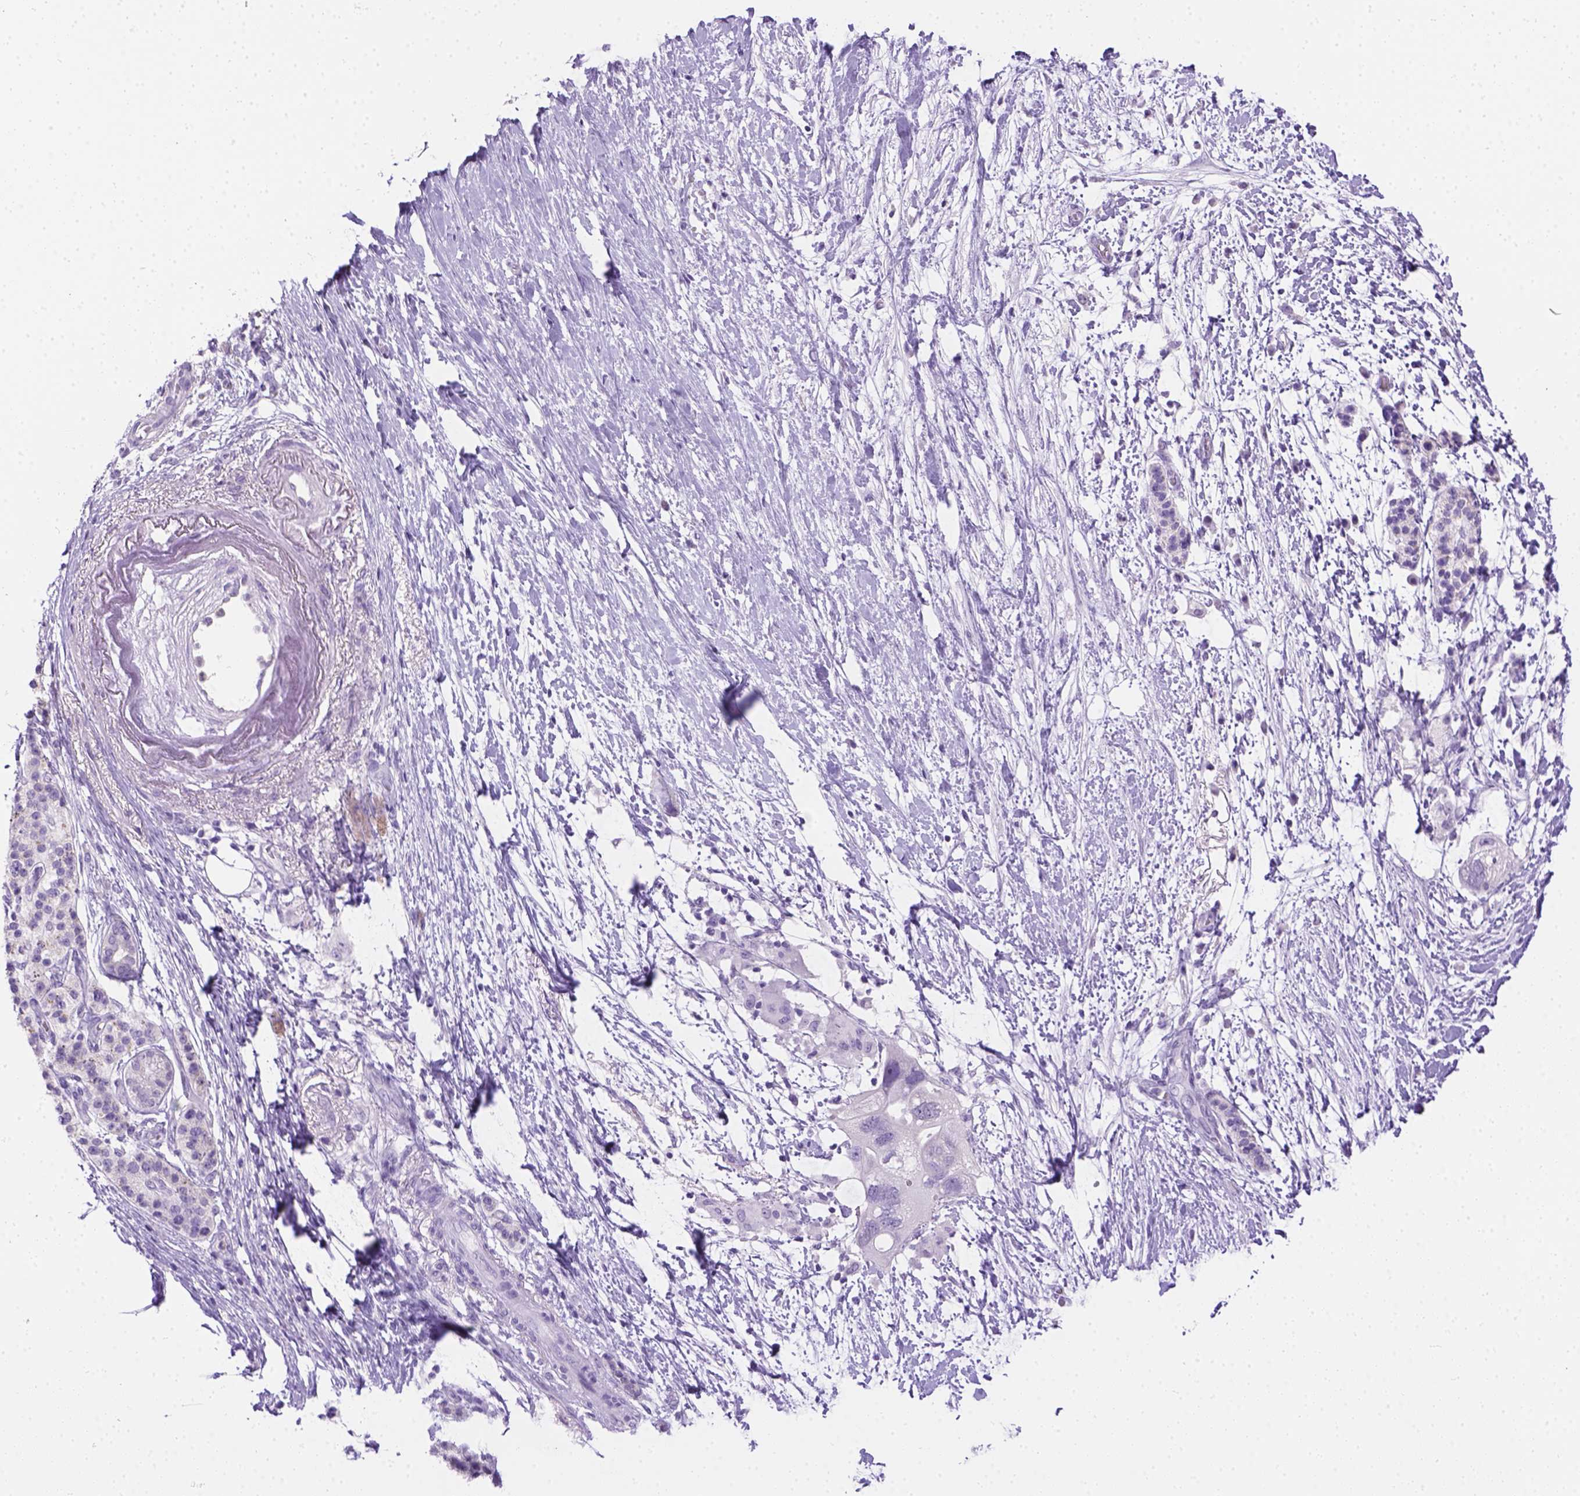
{"staining": {"intensity": "negative", "quantity": "none", "location": "none"}, "tissue": "pancreatic cancer", "cell_type": "Tumor cells", "image_type": "cancer", "snomed": [{"axis": "morphology", "description": "Adenocarcinoma, NOS"}, {"axis": "topography", "description": "Pancreas"}], "caption": "The image exhibits no significant positivity in tumor cells of pancreatic cancer (adenocarcinoma). (DAB immunohistochemistry (IHC), high magnification).", "gene": "TMEM38A", "patient": {"sex": "female", "age": 72}}